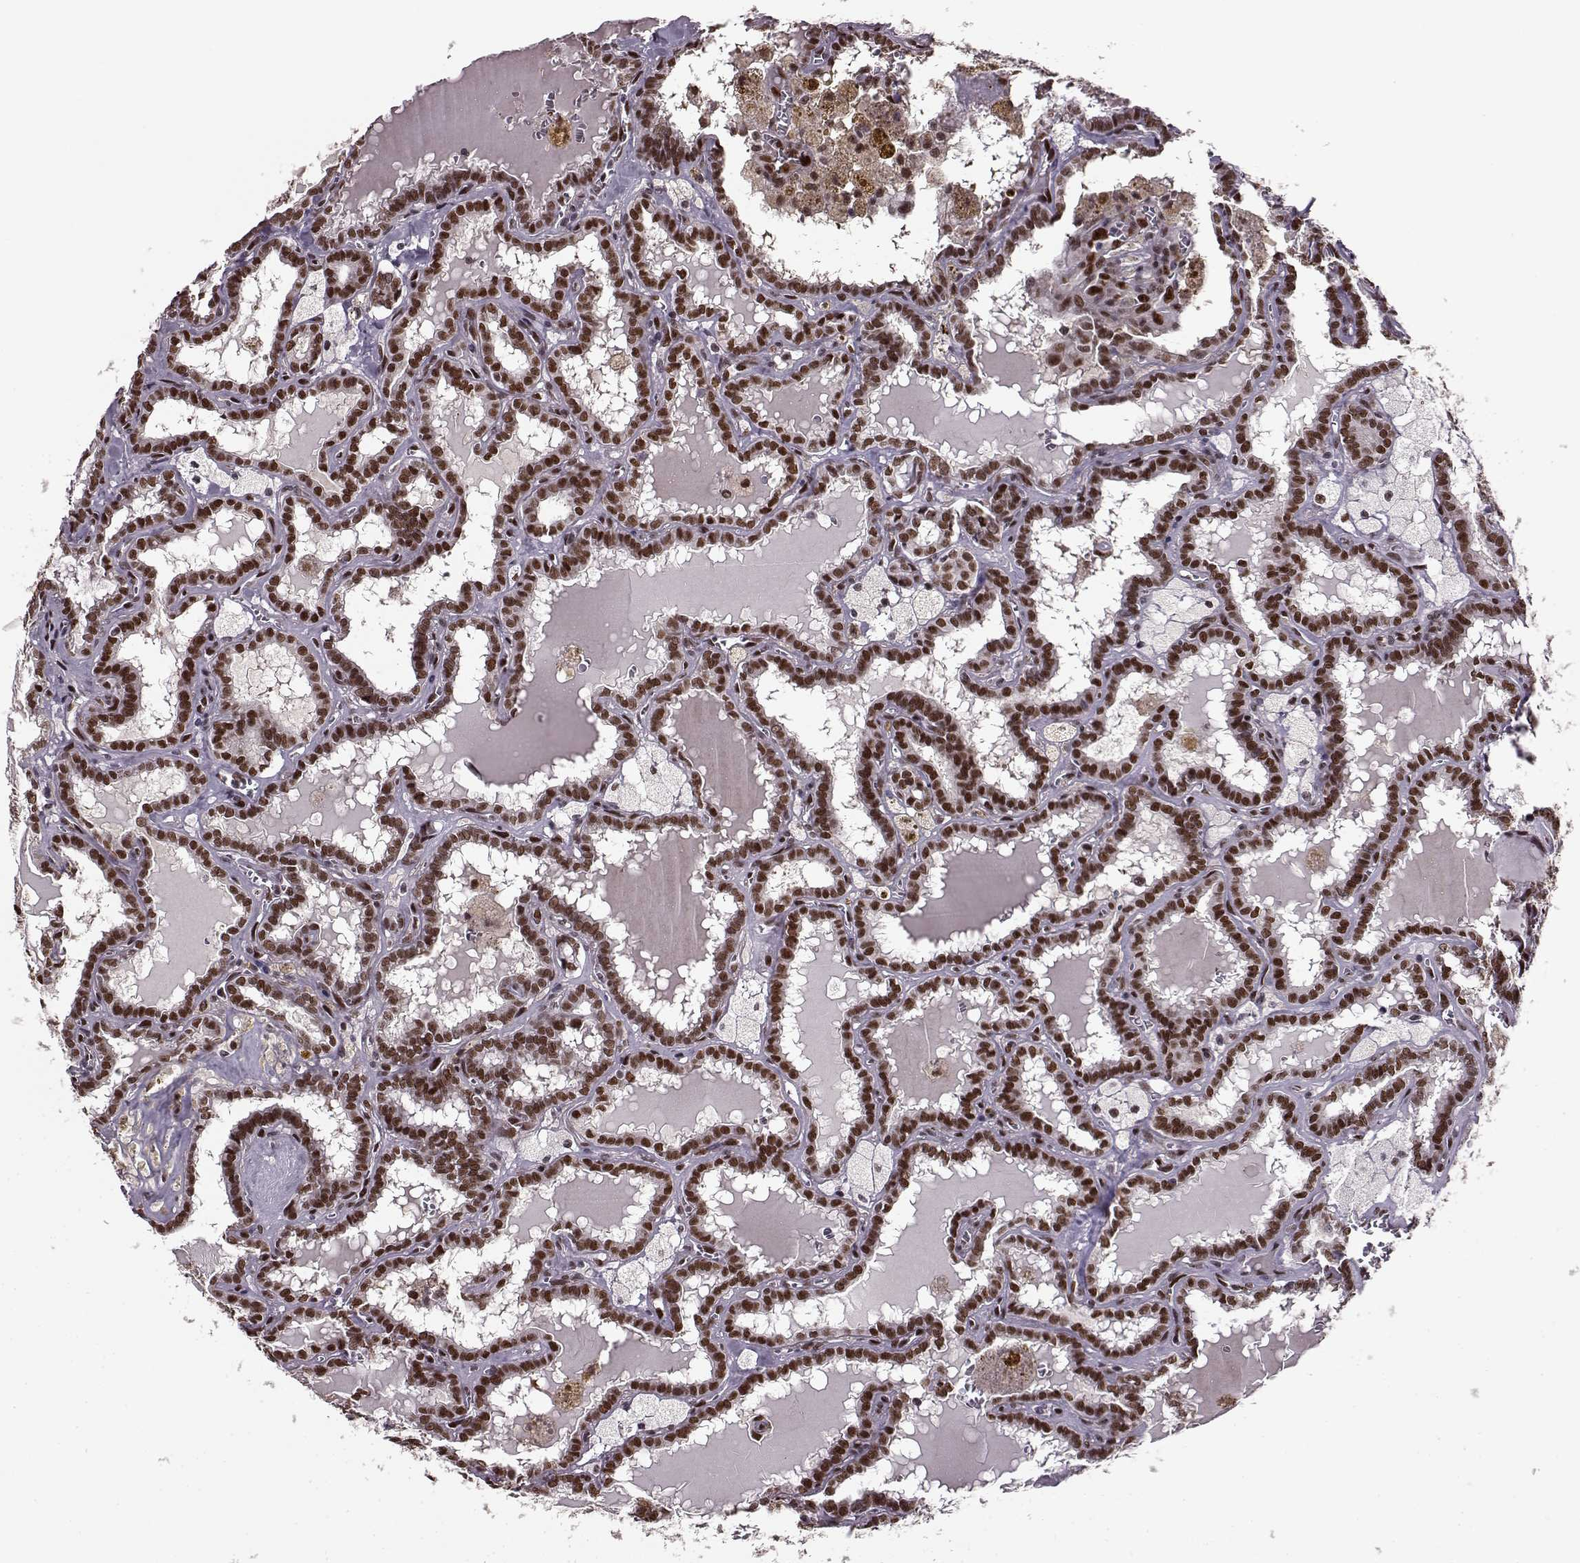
{"staining": {"intensity": "strong", "quantity": ">75%", "location": "nuclear"}, "tissue": "thyroid cancer", "cell_type": "Tumor cells", "image_type": "cancer", "snomed": [{"axis": "morphology", "description": "Papillary adenocarcinoma, NOS"}, {"axis": "topography", "description": "Thyroid gland"}], "caption": "Thyroid papillary adenocarcinoma tissue exhibits strong nuclear positivity in about >75% of tumor cells", "gene": "FTO", "patient": {"sex": "female", "age": 39}}